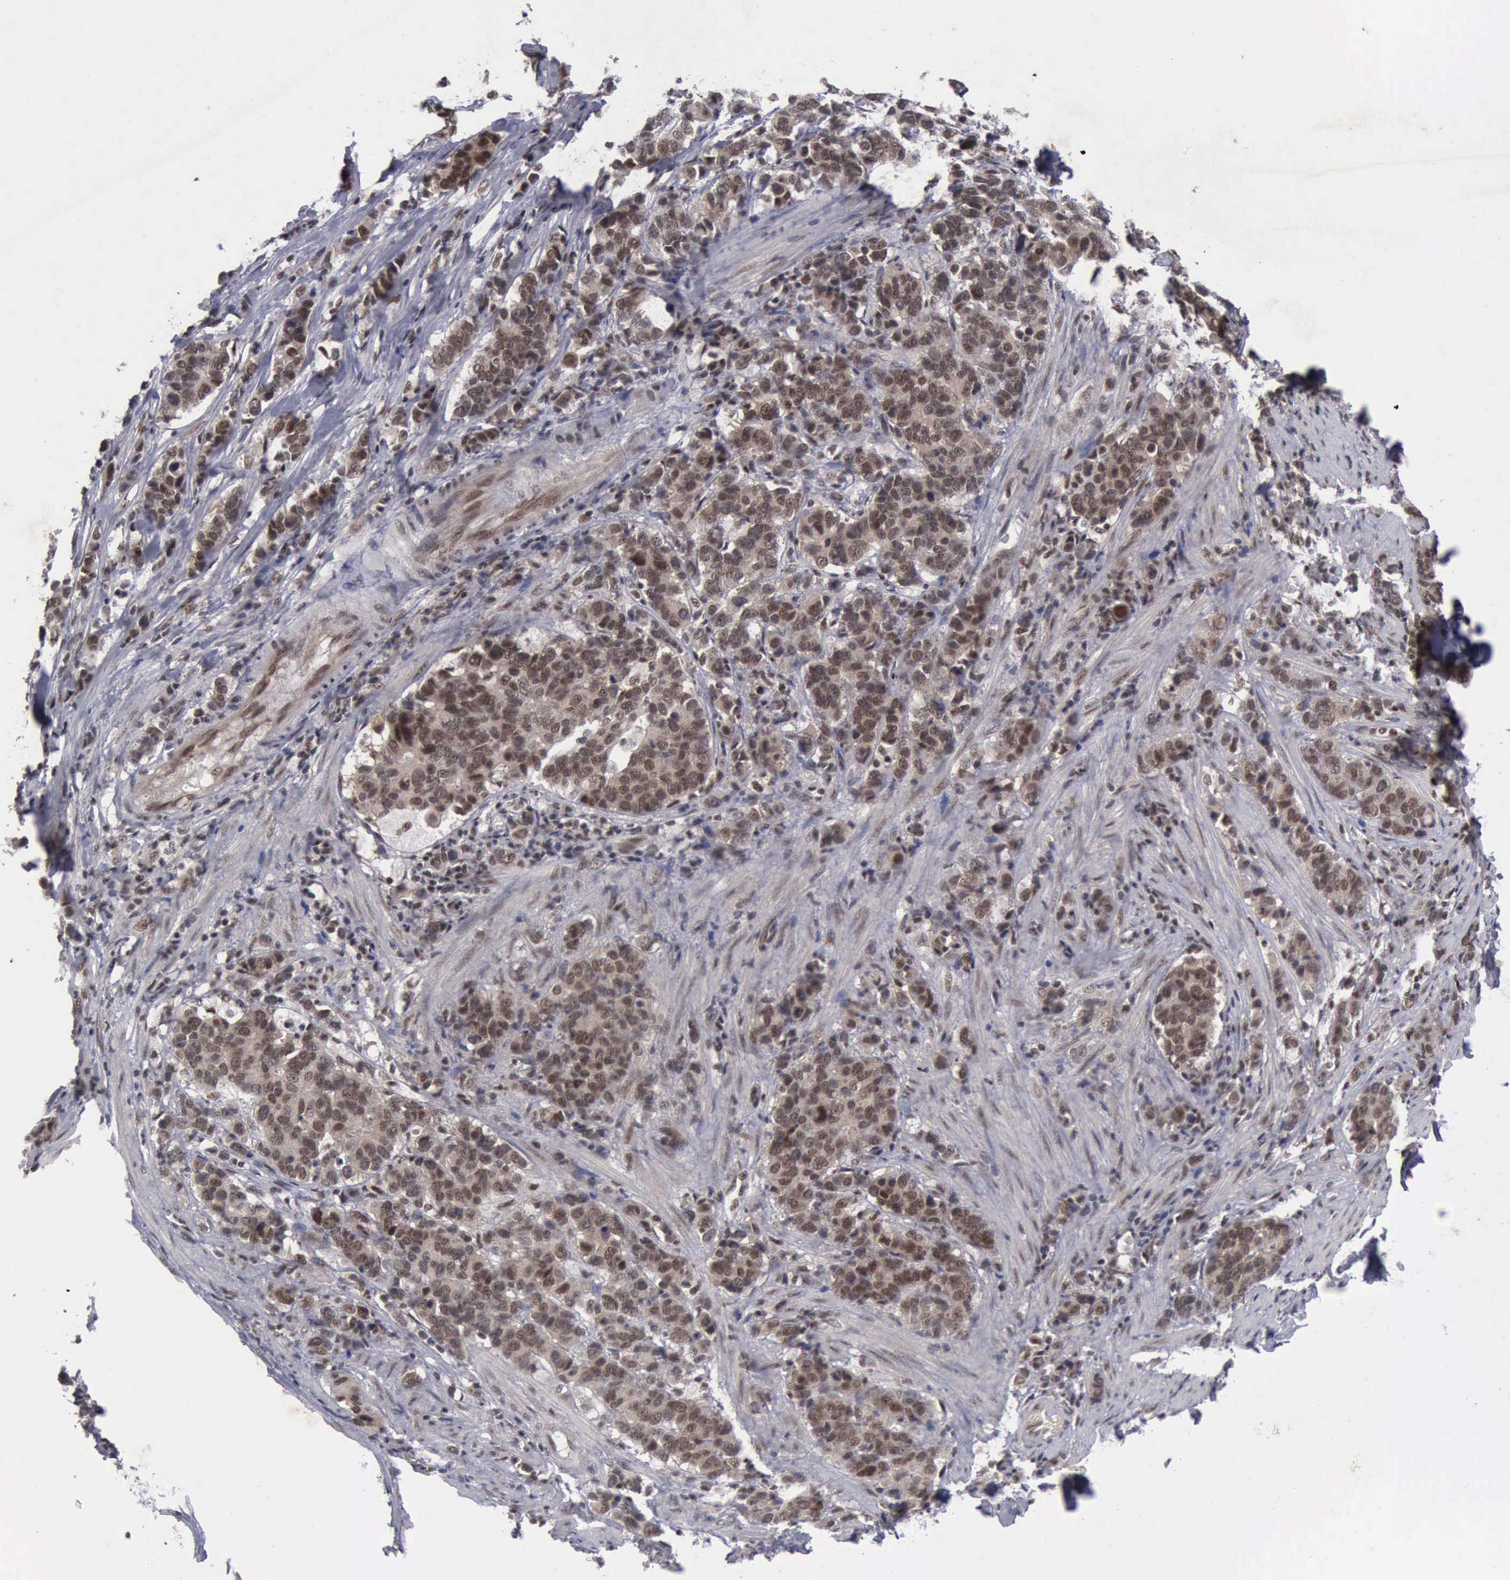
{"staining": {"intensity": "moderate", "quantity": ">75%", "location": "cytoplasmic/membranous,nuclear"}, "tissue": "stomach cancer", "cell_type": "Tumor cells", "image_type": "cancer", "snomed": [{"axis": "morphology", "description": "Adenocarcinoma, NOS"}, {"axis": "topography", "description": "Stomach, upper"}], "caption": "Stomach cancer (adenocarcinoma) stained with DAB immunohistochemistry reveals medium levels of moderate cytoplasmic/membranous and nuclear expression in about >75% of tumor cells.", "gene": "ATM", "patient": {"sex": "male", "age": 71}}